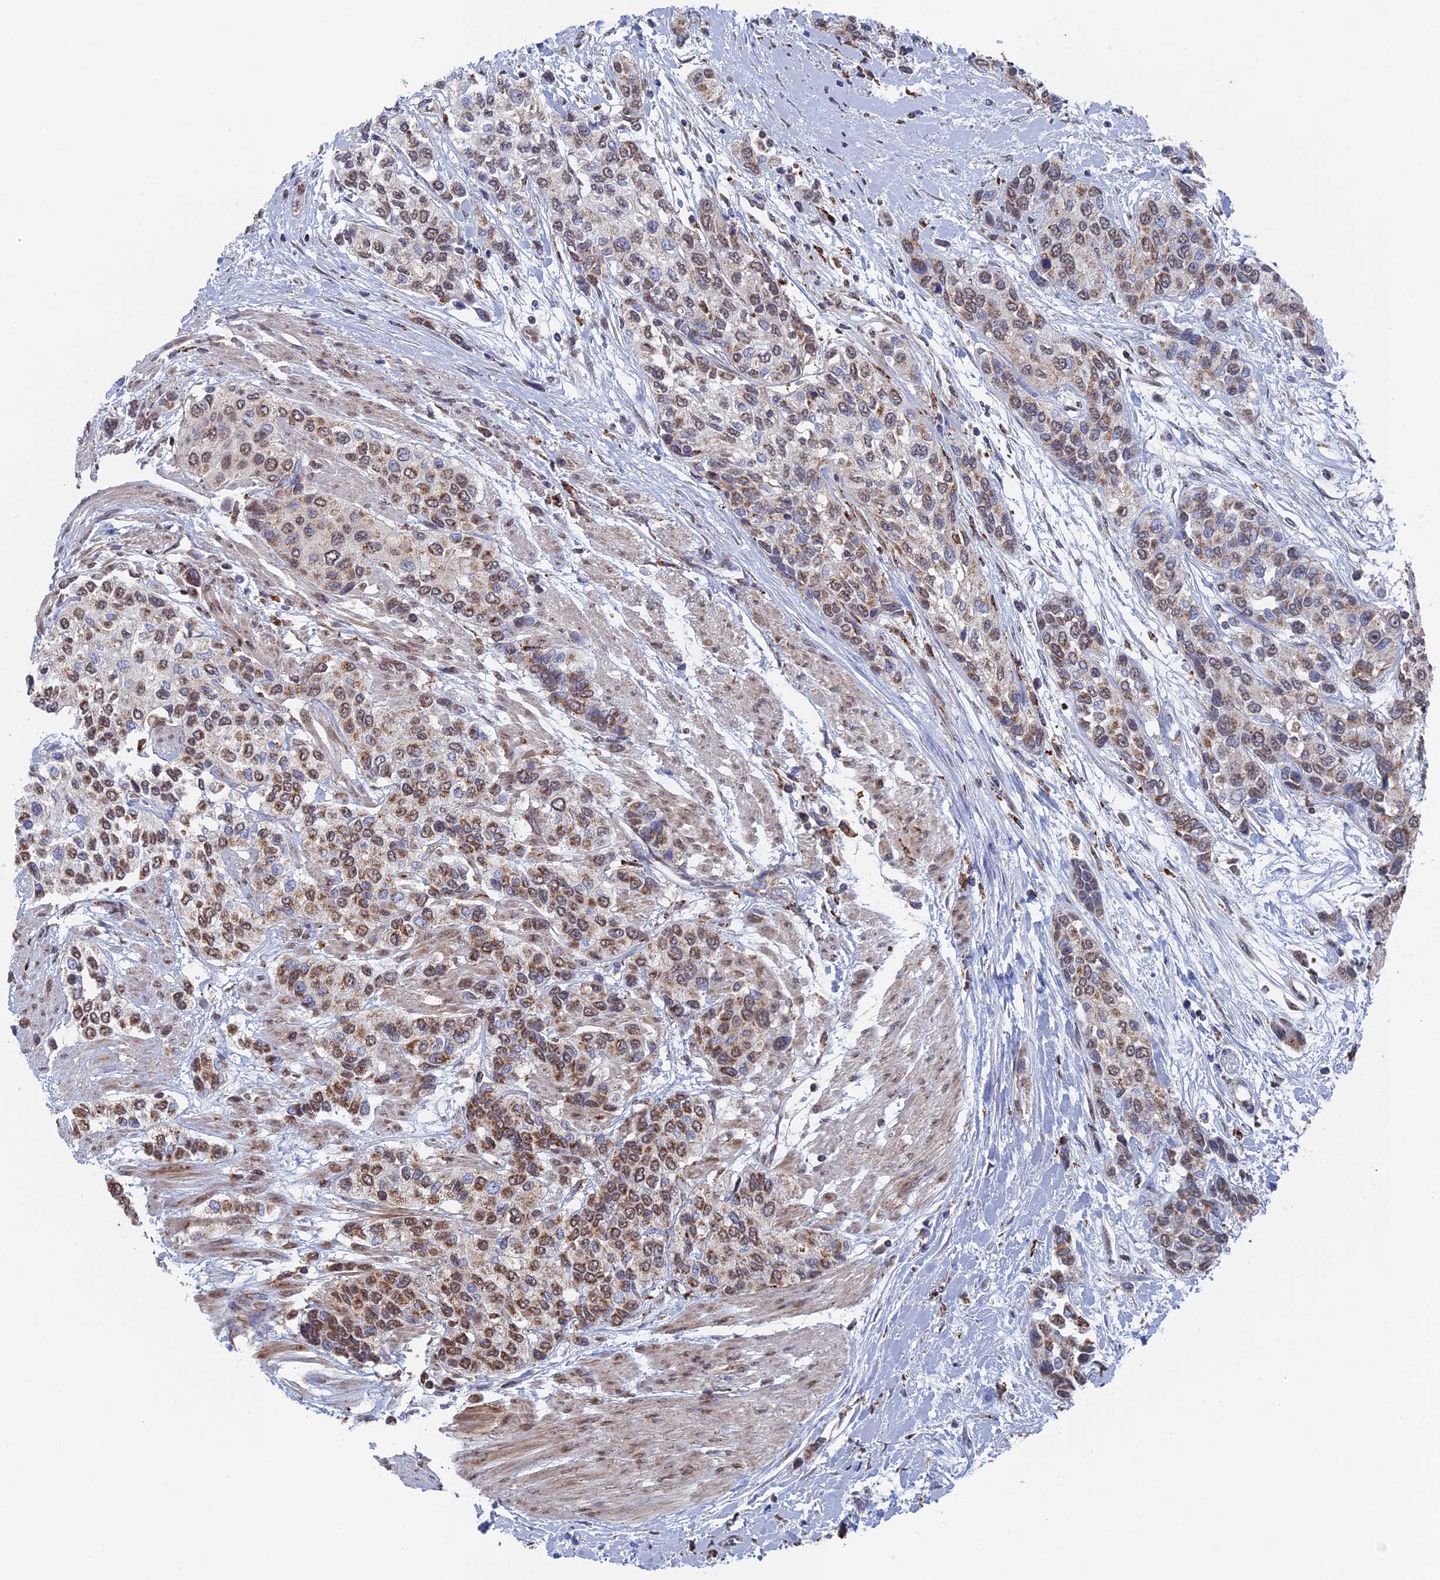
{"staining": {"intensity": "moderate", "quantity": "25%-75%", "location": "cytoplasmic/membranous,nuclear"}, "tissue": "urothelial cancer", "cell_type": "Tumor cells", "image_type": "cancer", "snomed": [{"axis": "morphology", "description": "Normal tissue, NOS"}, {"axis": "morphology", "description": "Urothelial carcinoma, High grade"}, {"axis": "topography", "description": "Vascular tissue"}, {"axis": "topography", "description": "Urinary bladder"}], "caption": "Urothelial cancer stained with a protein marker displays moderate staining in tumor cells.", "gene": "SMG9", "patient": {"sex": "female", "age": 56}}